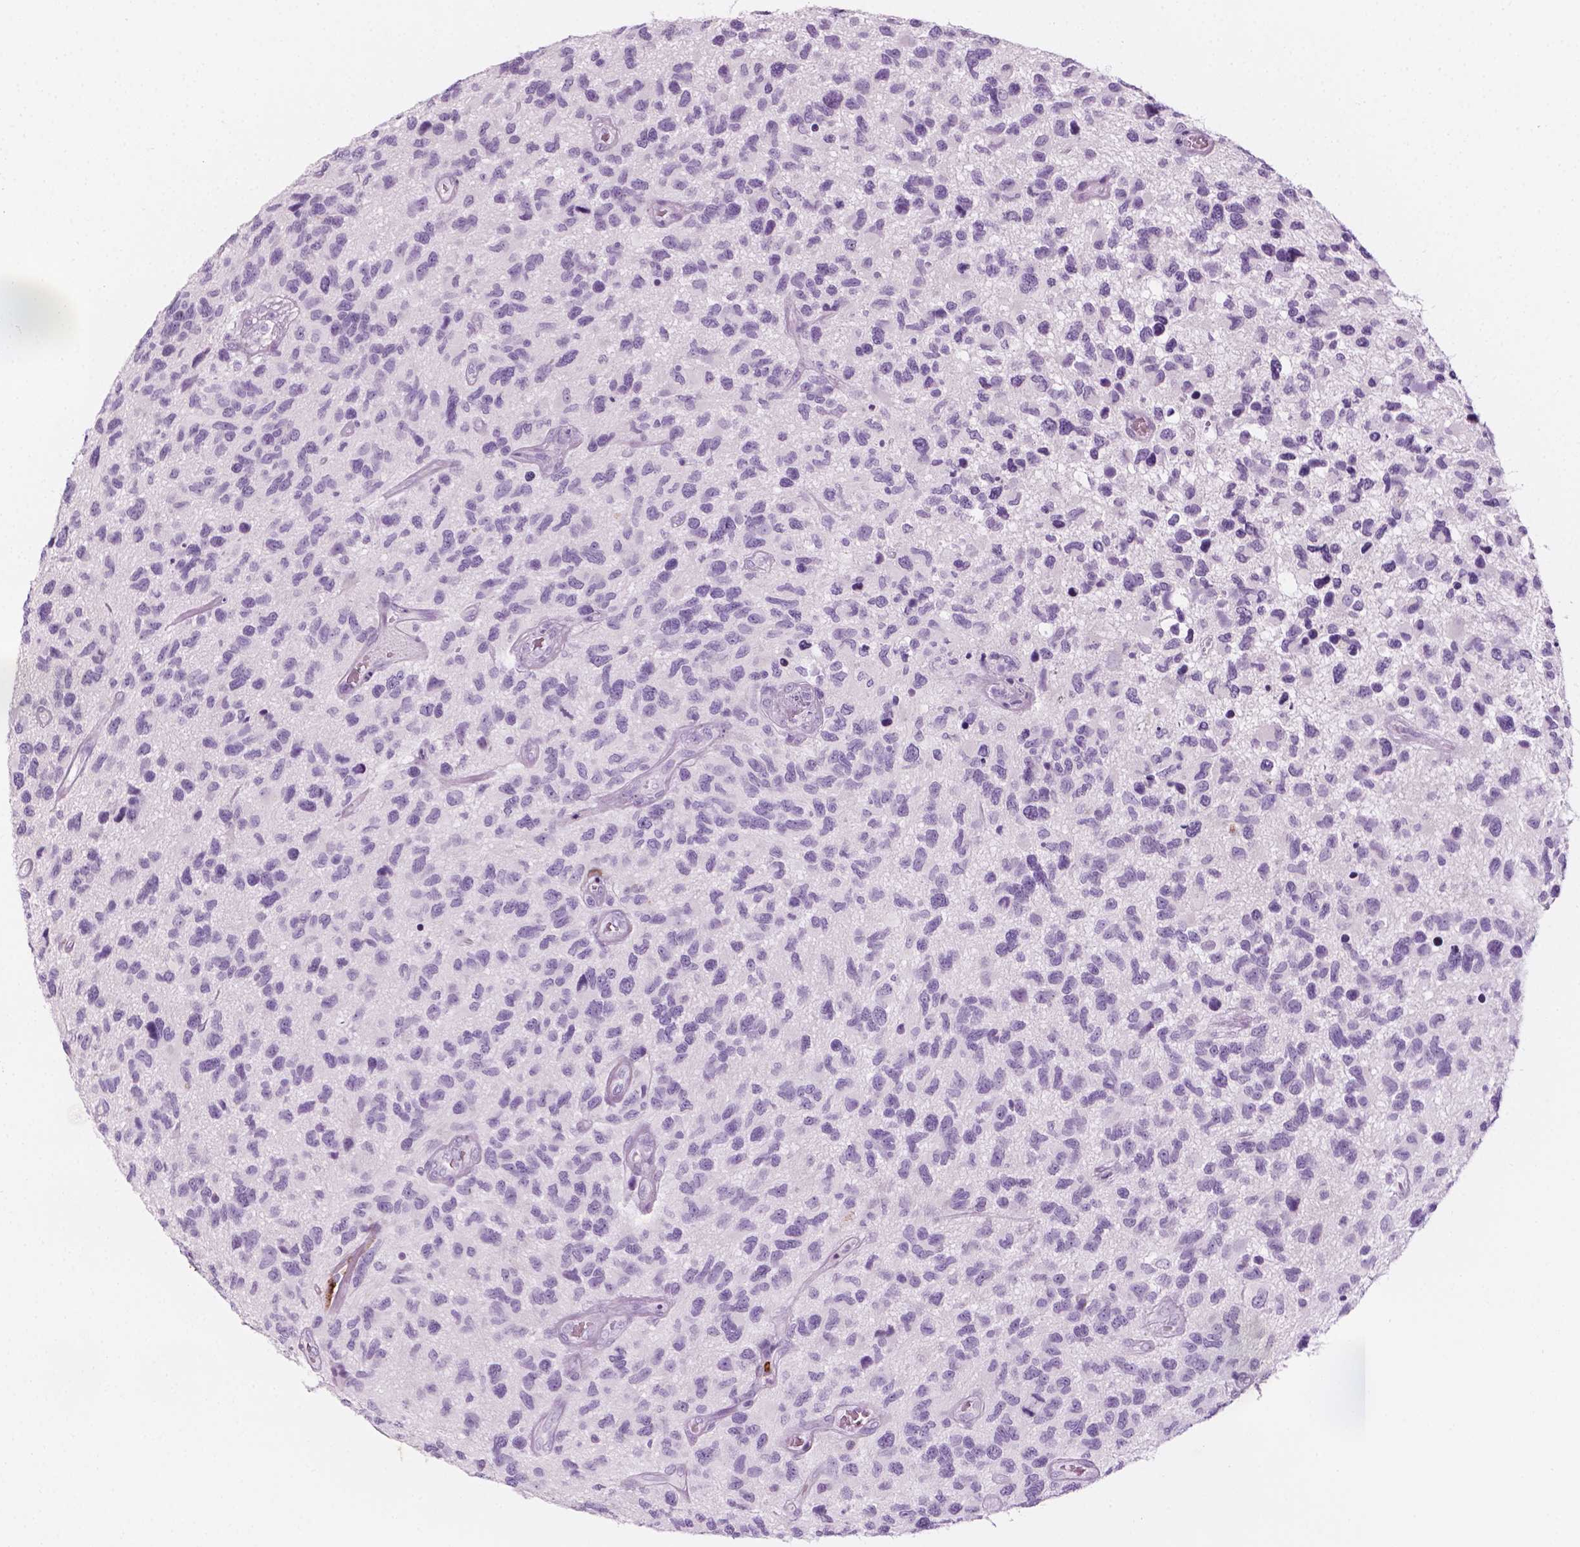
{"staining": {"intensity": "negative", "quantity": "none", "location": "none"}, "tissue": "glioma", "cell_type": "Tumor cells", "image_type": "cancer", "snomed": [{"axis": "morphology", "description": "Glioma, malignant, NOS"}, {"axis": "morphology", "description": "Glioma, malignant, High grade"}, {"axis": "topography", "description": "Brain"}], "caption": "Immunohistochemistry (IHC) image of glioma (malignant) stained for a protein (brown), which exhibits no expression in tumor cells.", "gene": "CES1", "patient": {"sex": "female", "age": 71}}